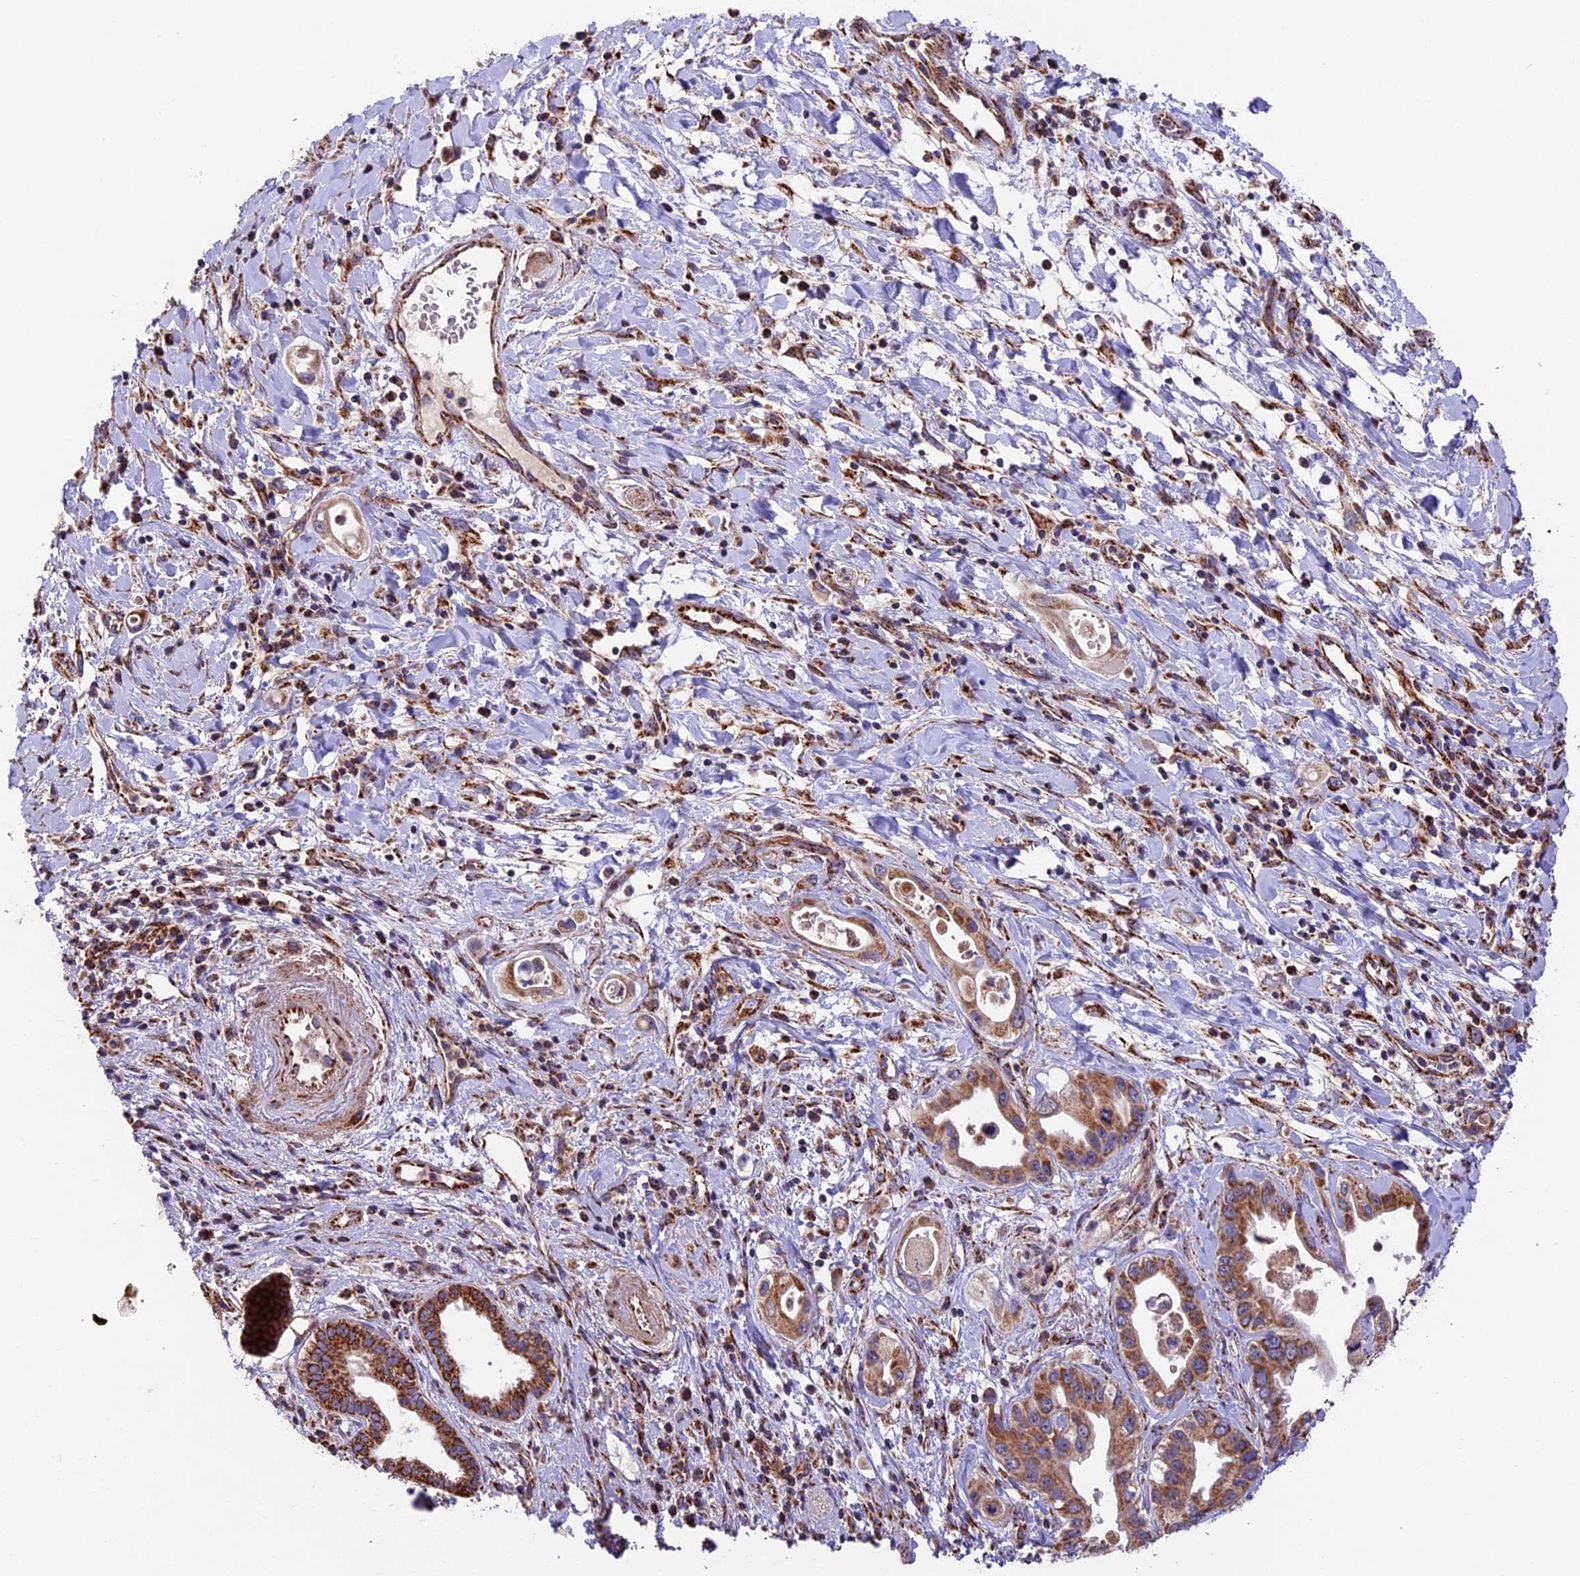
{"staining": {"intensity": "strong", "quantity": ">75%", "location": "cytoplasmic/membranous"}, "tissue": "pancreatic cancer", "cell_type": "Tumor cells", "image_type": "cancer", "snomed": [{"axis": "morphology", "description": "Adenocarcinoma, NOS"}, {"axis": "topography", "description": "Pancreas"}], "caption": "Tumor cells reveal strong cytoplasmic/membranous positivity in approximately >75% of cells in pancreatic cancer.", "gene": "NDUFA8", "patient": {"sex": "female", "age": 77}}